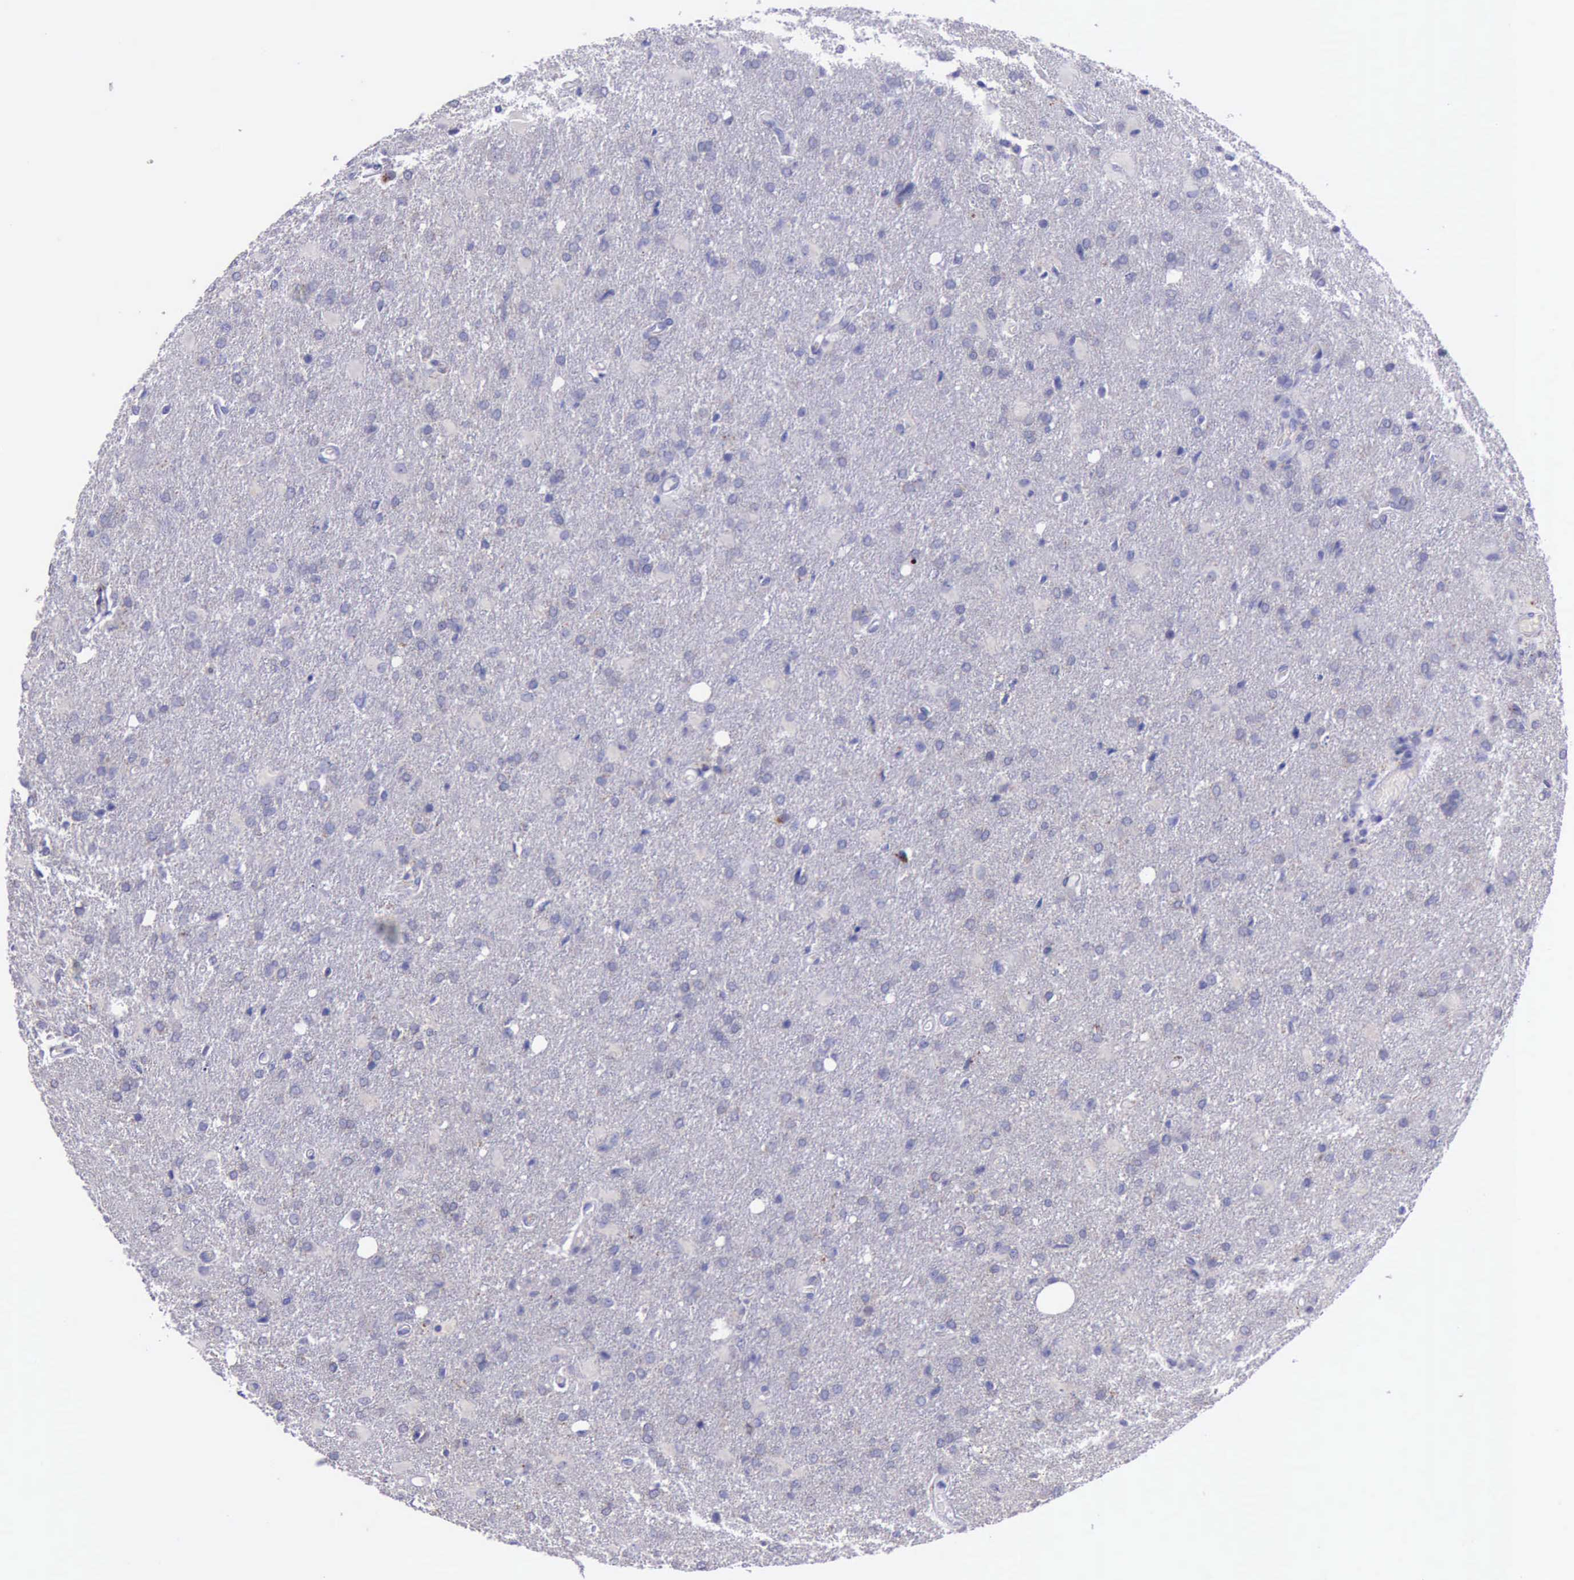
{"staining": {"intensity": "negative", "quantity": "none", "location": "none"}, "tissue": "glioma", "cell_type": "Tumor cells", "image_type": "cancer", "snomed": [{"axis": "morphology", "description": "Glioma, malignant, High grade"}, {"axis": "topography", "description": "Brain"}], "caption": "Human malignant high-grade glioma stained for a protein using immunohistochemistry (IHC) reveals no staining in tumor cells.", "gene": "GLA", "patient": {"sex": "male", "age": 68}}